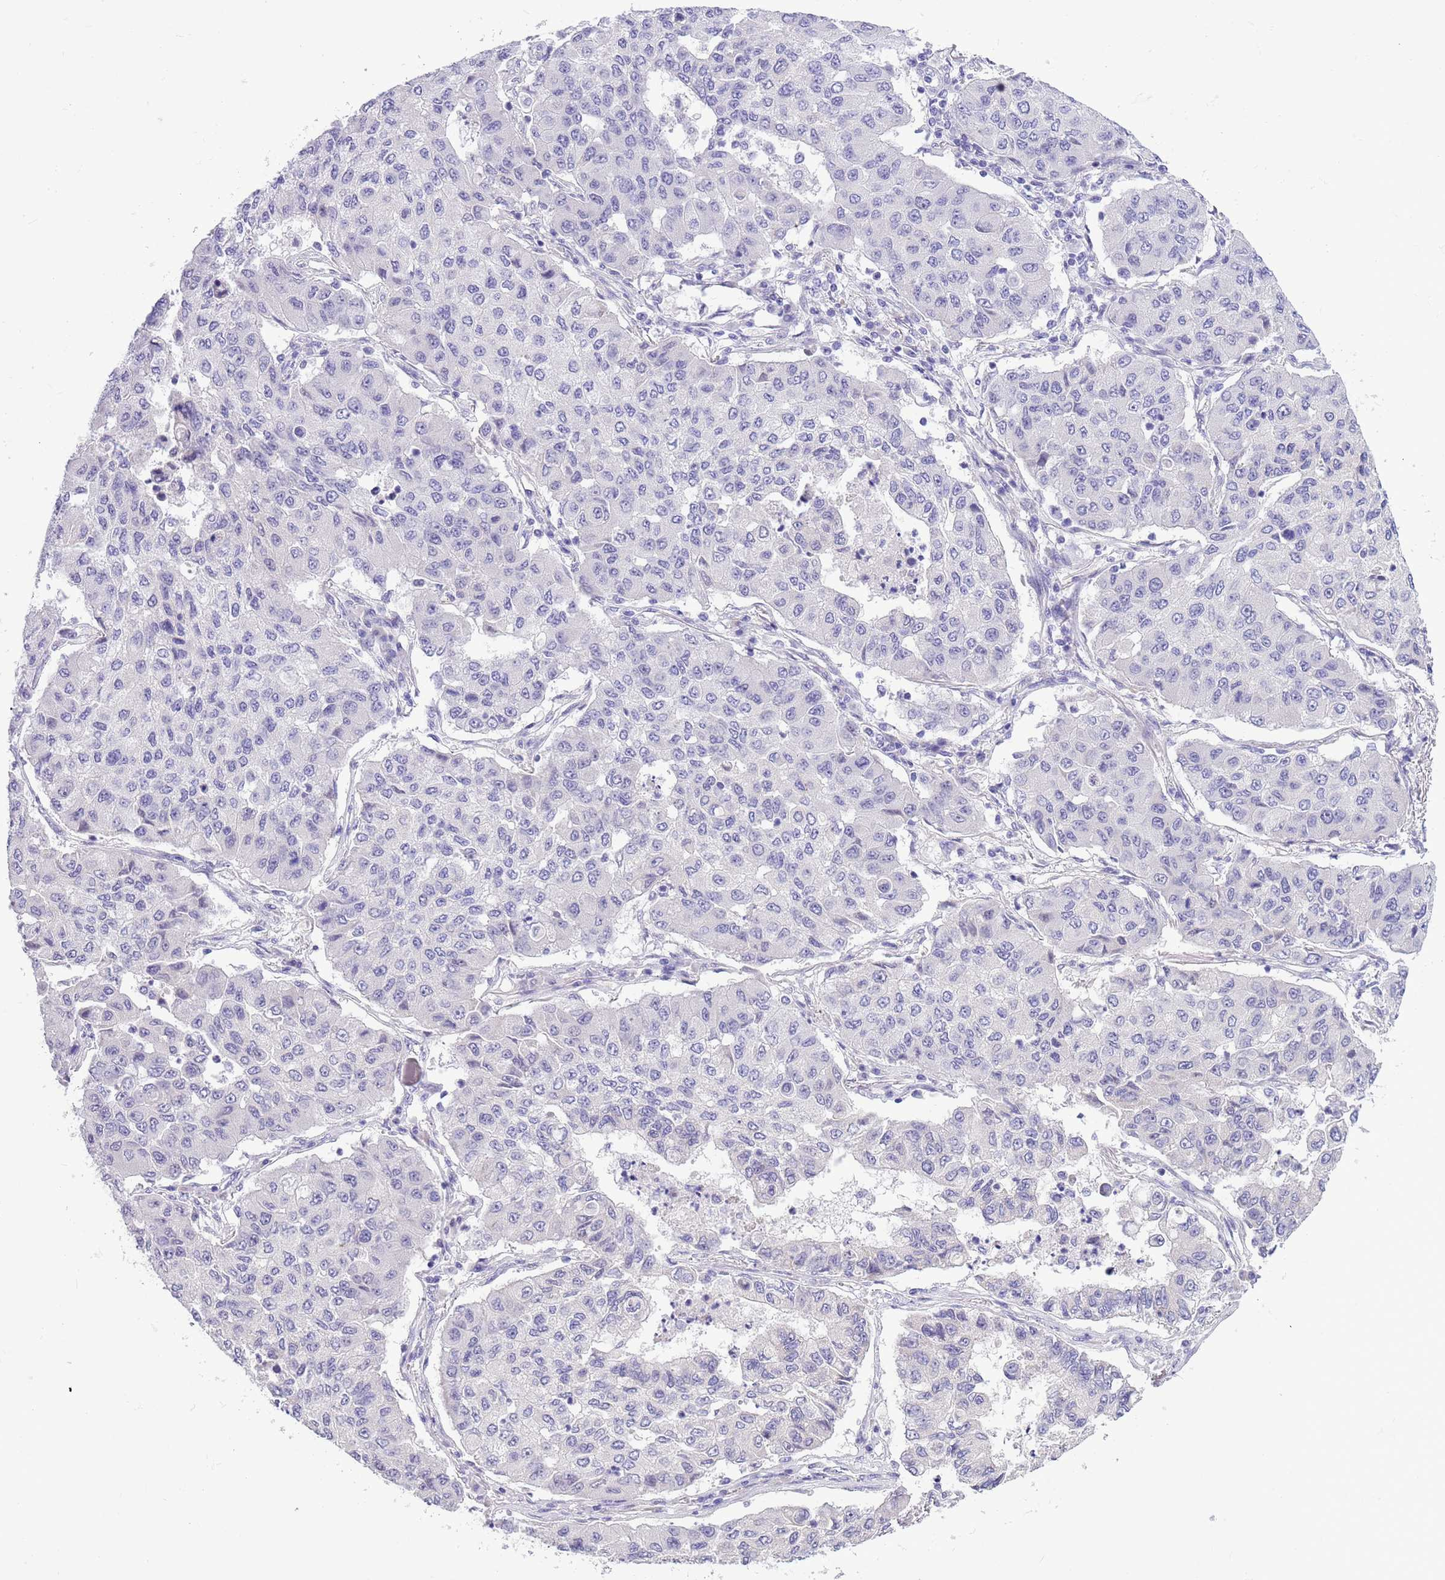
{"staining": {"intensity": "negative", "quantity": "none", "location": "none"}, "tissue": "lung cancer", "cell_type": "Tumor cells", "image_type": "cancer", "snomed": [{"axis": "morphology", "description": "Squamous cell carcinoma, NOS"}, {"axis": "topography", "description": "Lung"}], "caption": "DAB (3,3'-diaminobenzidine) immunohistochemical staining of squamous cell carcinoma (lung) exhibits no significant staining in tumor cells.", "gene": "NET1", "patient": {"sex": "male", "age": 74}}